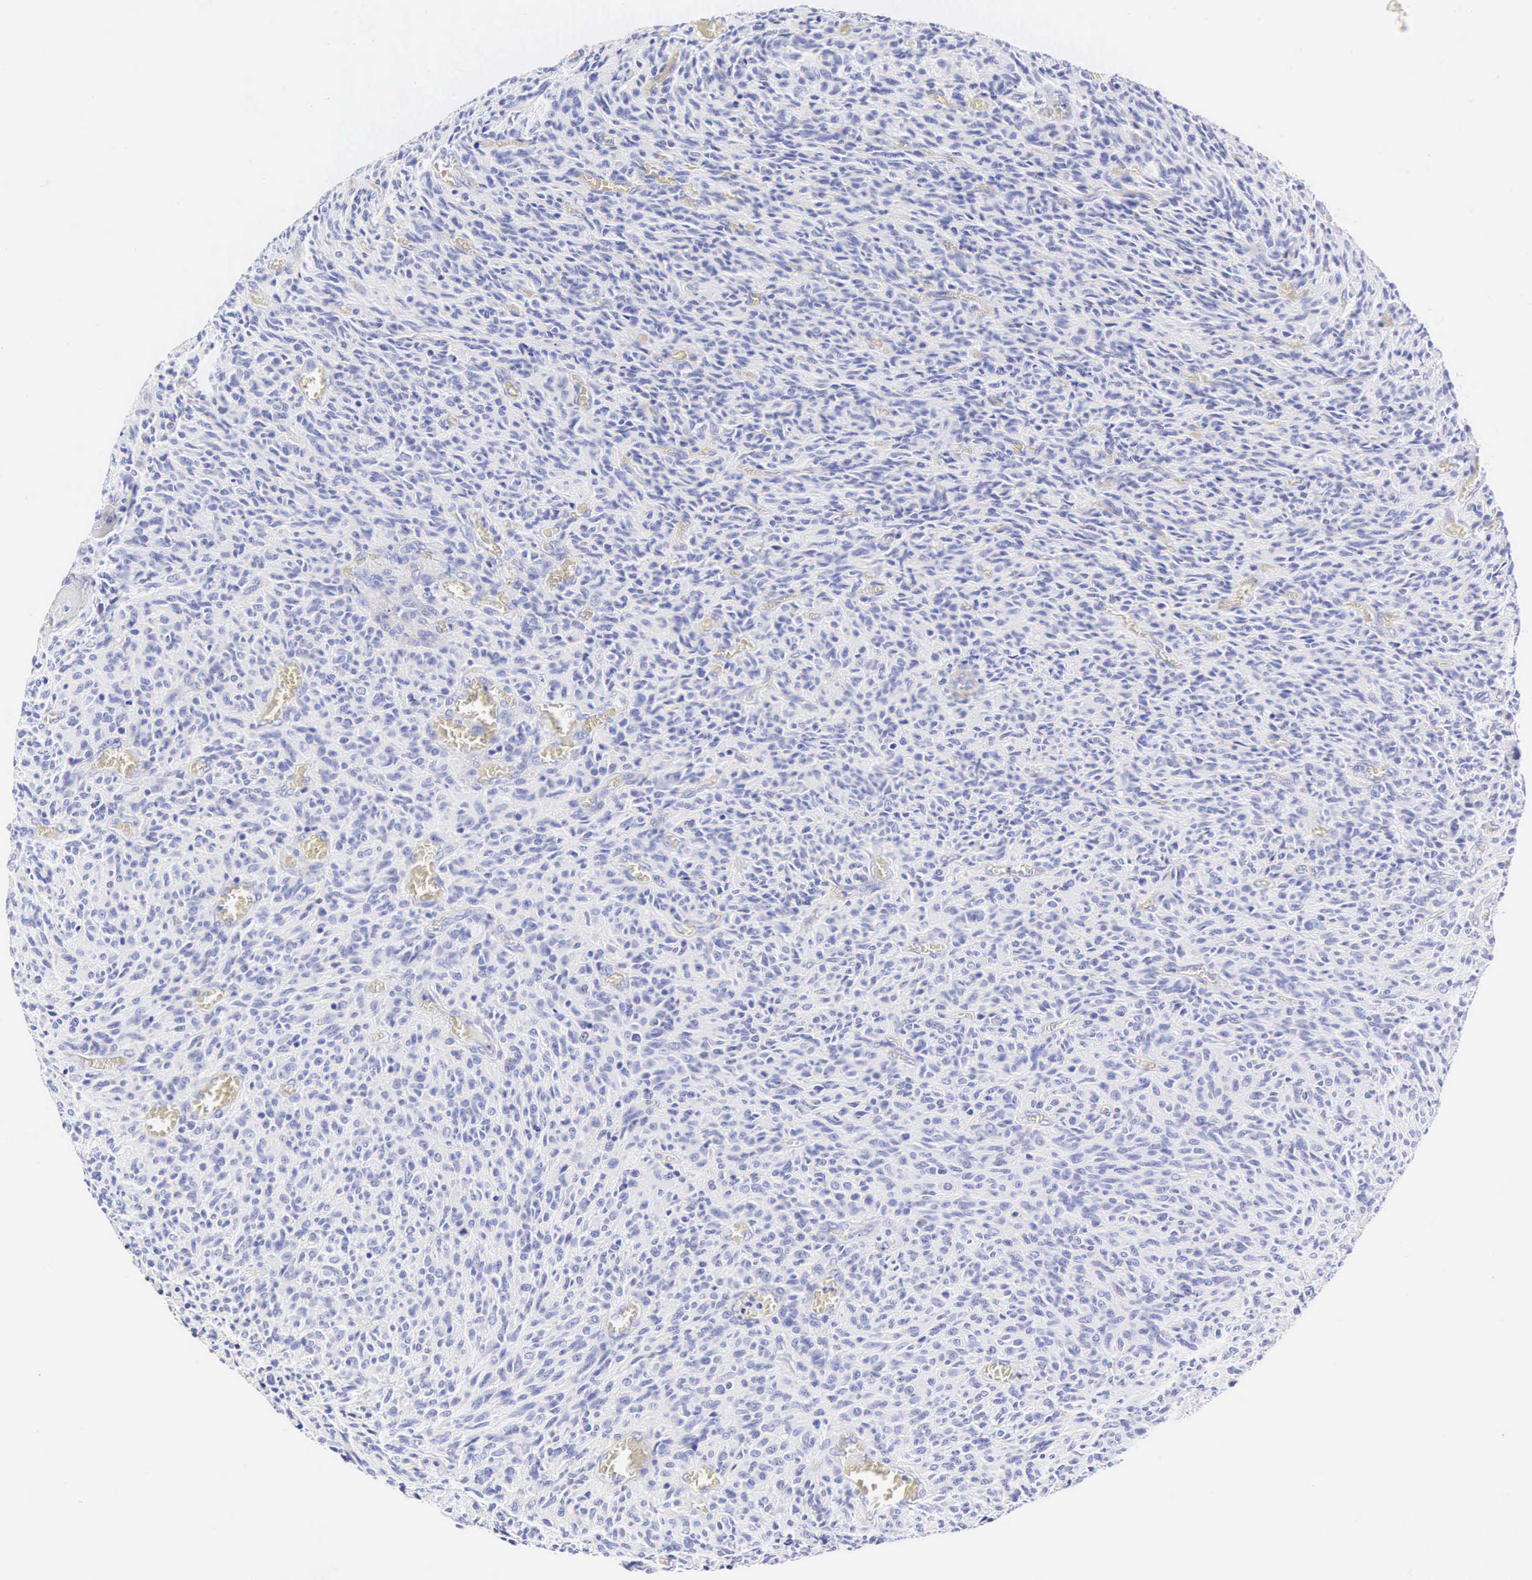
{"staining": {"intensity": "negative", "quantity": "none", "location": "none"}, "tissue": "glioma", "cell_type": "Tumor cells", "image_type": "cancer", "snomed": [{"axis": "morphology", "description": "Glioma, malignant, High grade"}, {"axis": "topography", "description": "Brain"}], "caption": "Micrograph shows no significant protein staining in tumor cells of malignant glioma (high-grade). (Immunohistochemistry, brightfield microscopy, high magnification).", "gene": "CNN1", "patient": {"sex": "male", "age": 56}}